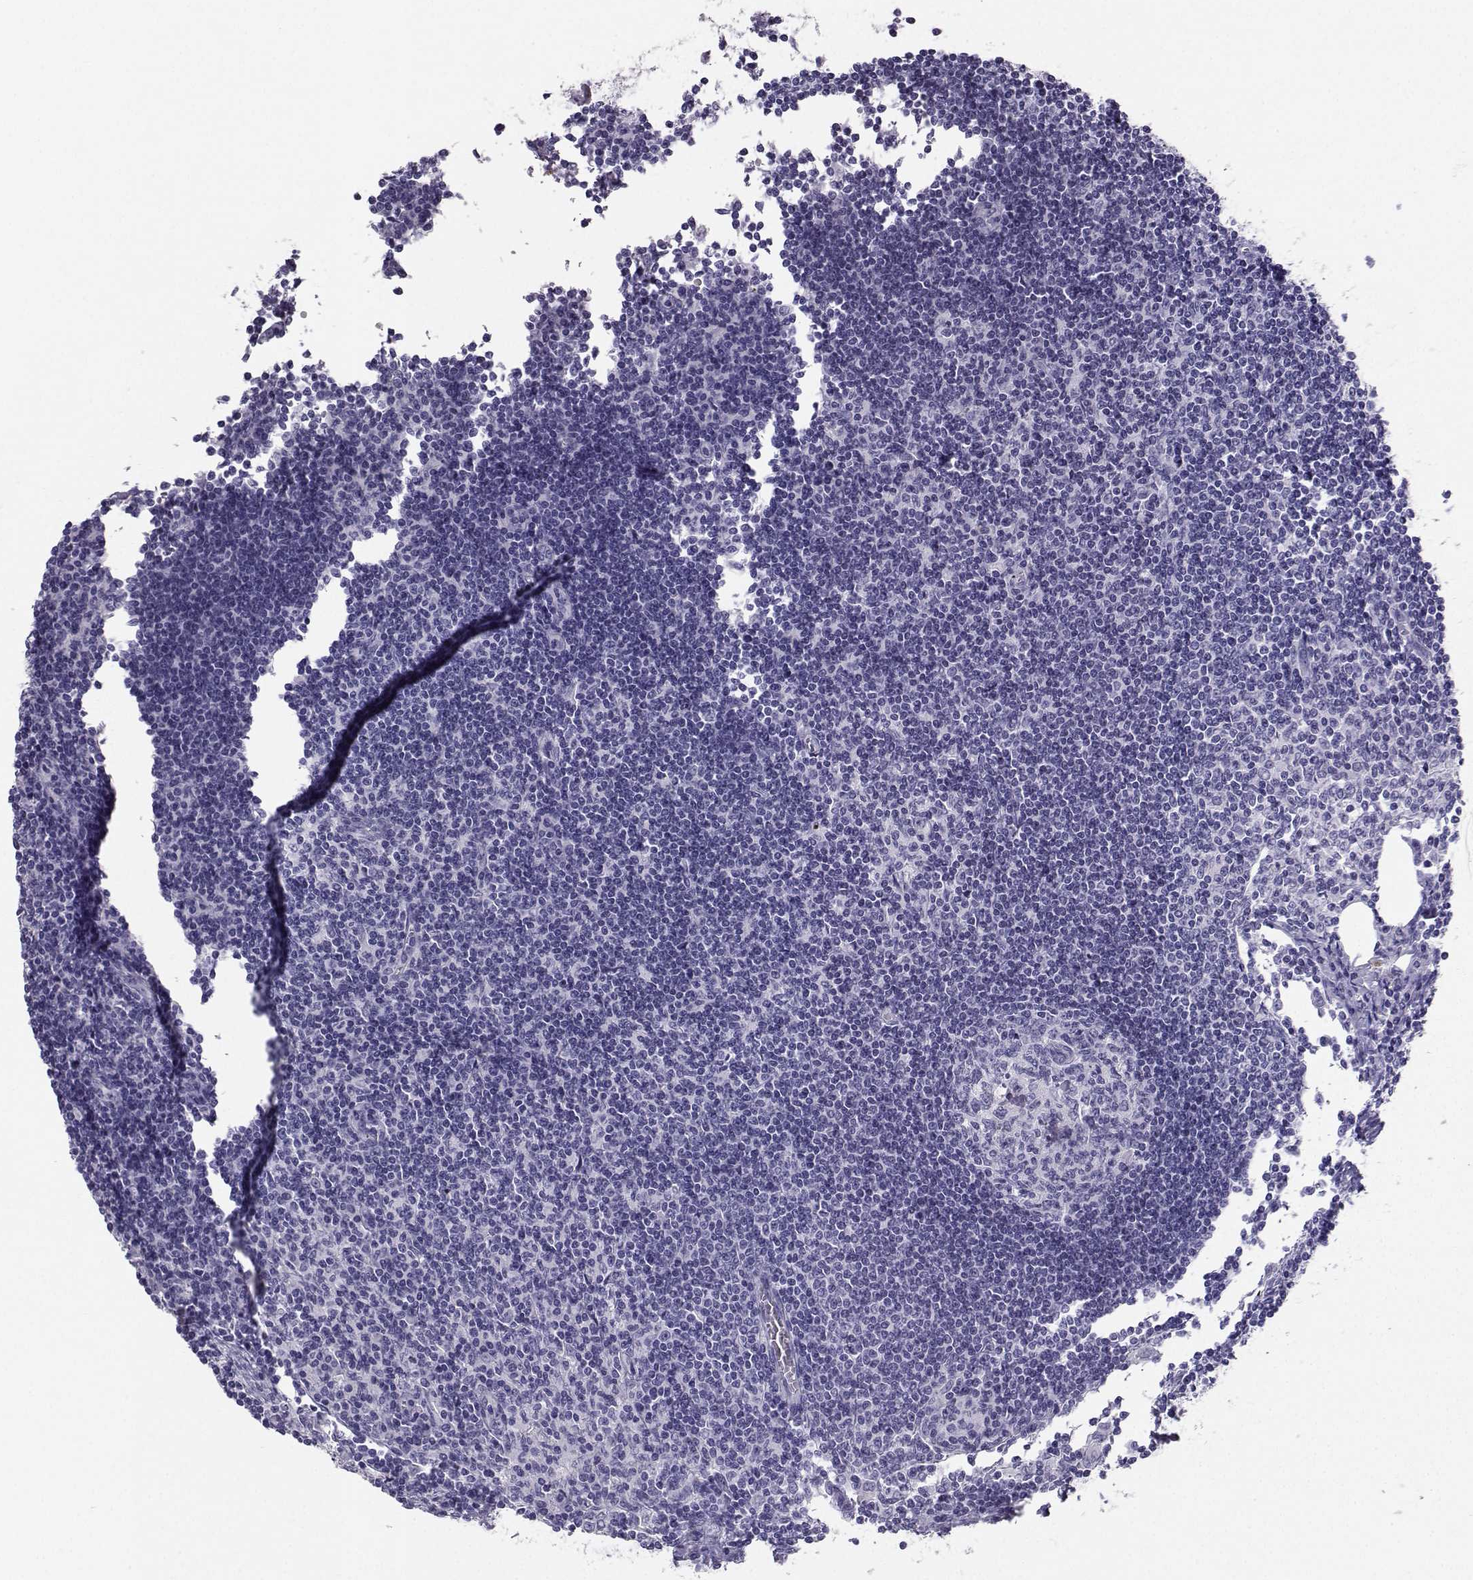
{"staining": {"intensity": "negative", "quantity": "none", "location": "none"}, "tissue": "lymph node", "cell_type": "Germinal center cells", "image_type": "normal", "snomed": [{"axis": "morphology", "description": "Normal tissue, NOS"}, {"axis": "topography", "description": "Lymph node"}], "caption": "This is an immunohistochemistry (IHC) photomicrograph of unremarkable lymph node. There is no staining in germinal center cells.", "gene": "IQCD", "patient": {"sex": "male", "age": 59}}